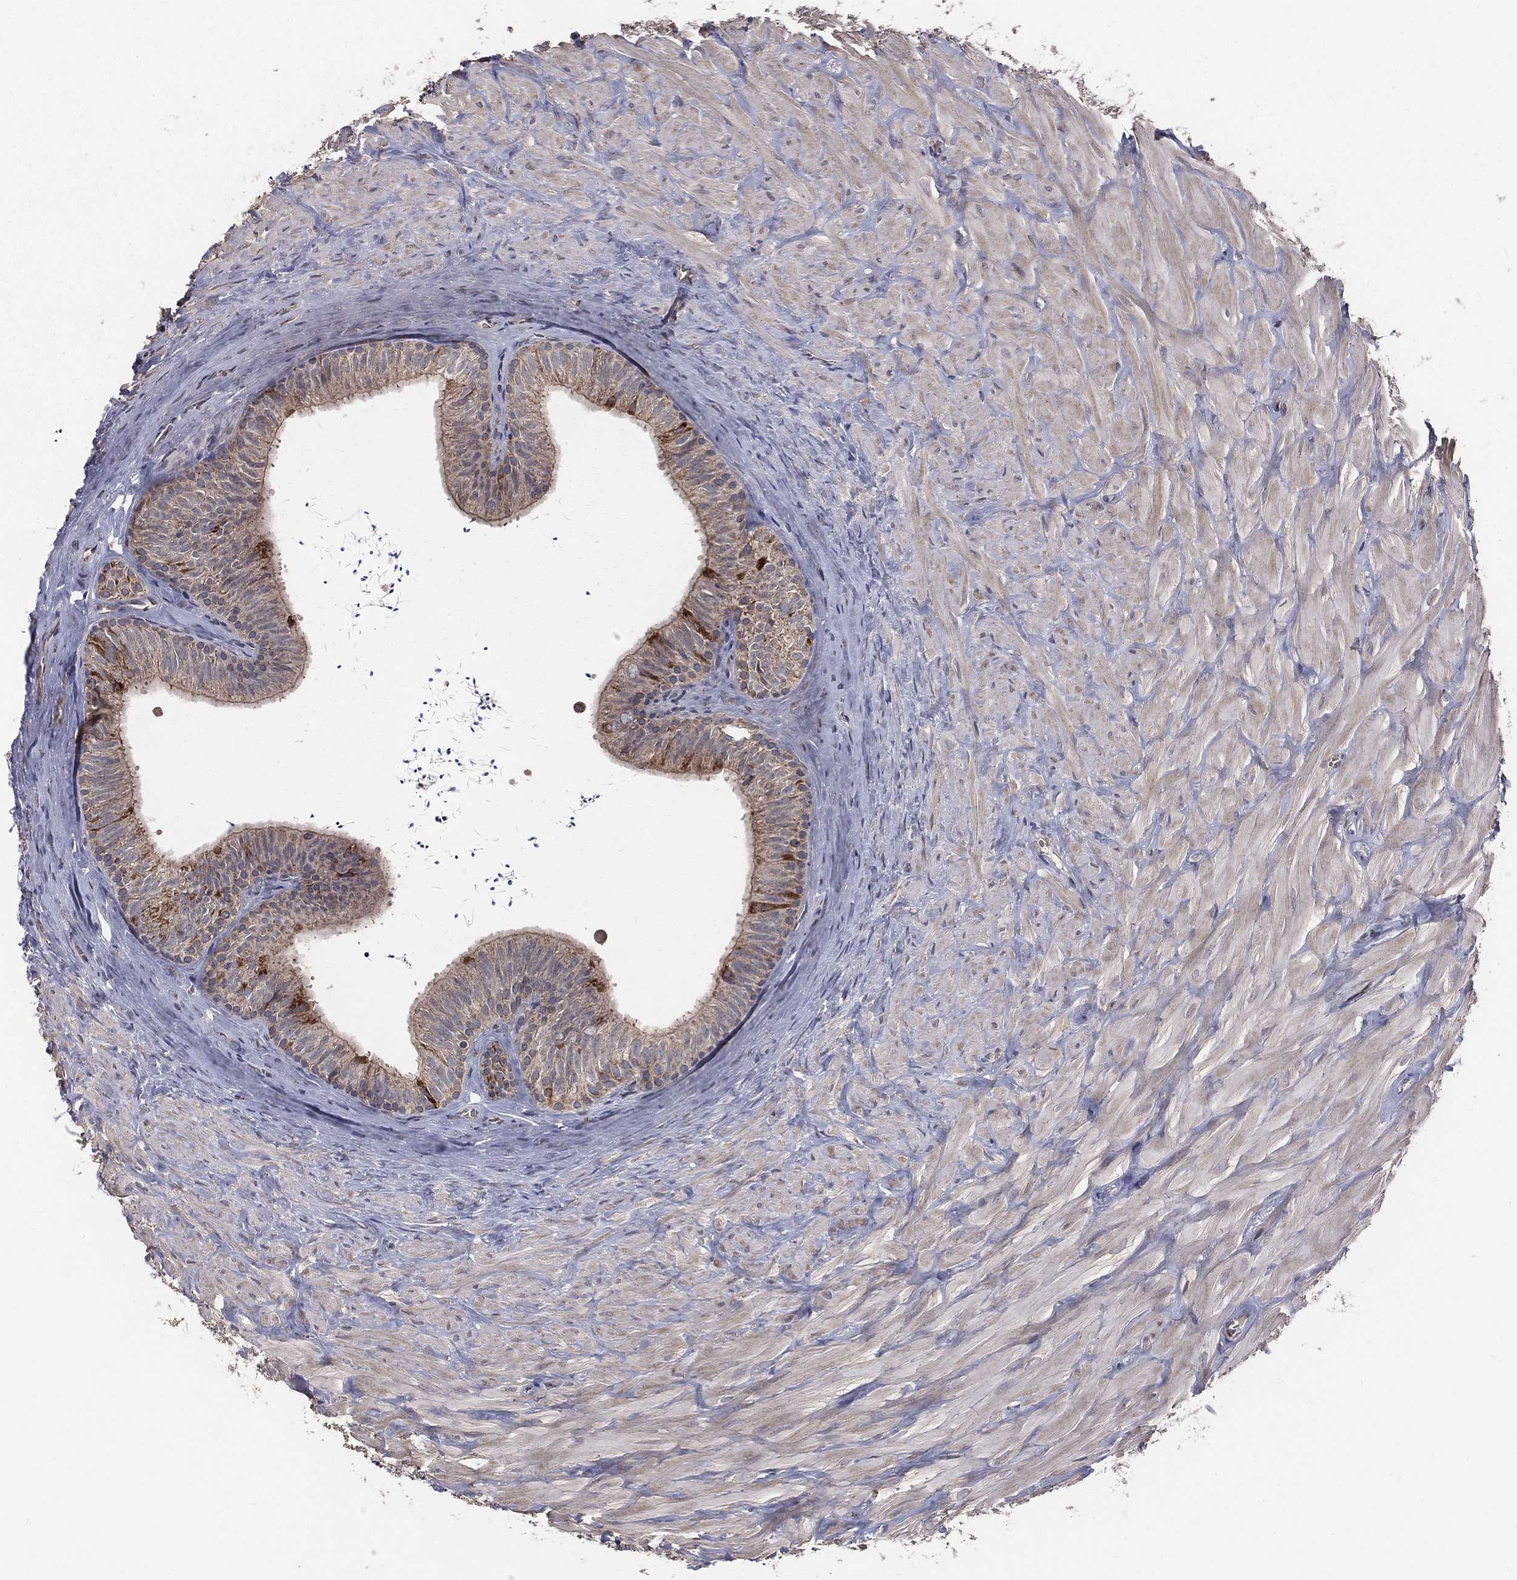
{"staining": {"intensity": "moderate", "quantity": "<25%", "location": "cytoplasmic/membranous"}, "tissue": "epididymis", "cell_type": "Glandular cells", "image_type": "normal", "snomed": [{"axis": "morphology", "description": "Normal tissue, NOS"}, {"axis": "topography", "description": "Epididymis"}], "caption": "Immunohistochemical staining of benign epididymis exhibits moderate cytoplasmic/membranous protein positivity in about <25% of glandular cells.", "gene": "MRPL46", "patient": {"sex": "male", "age": 32}}